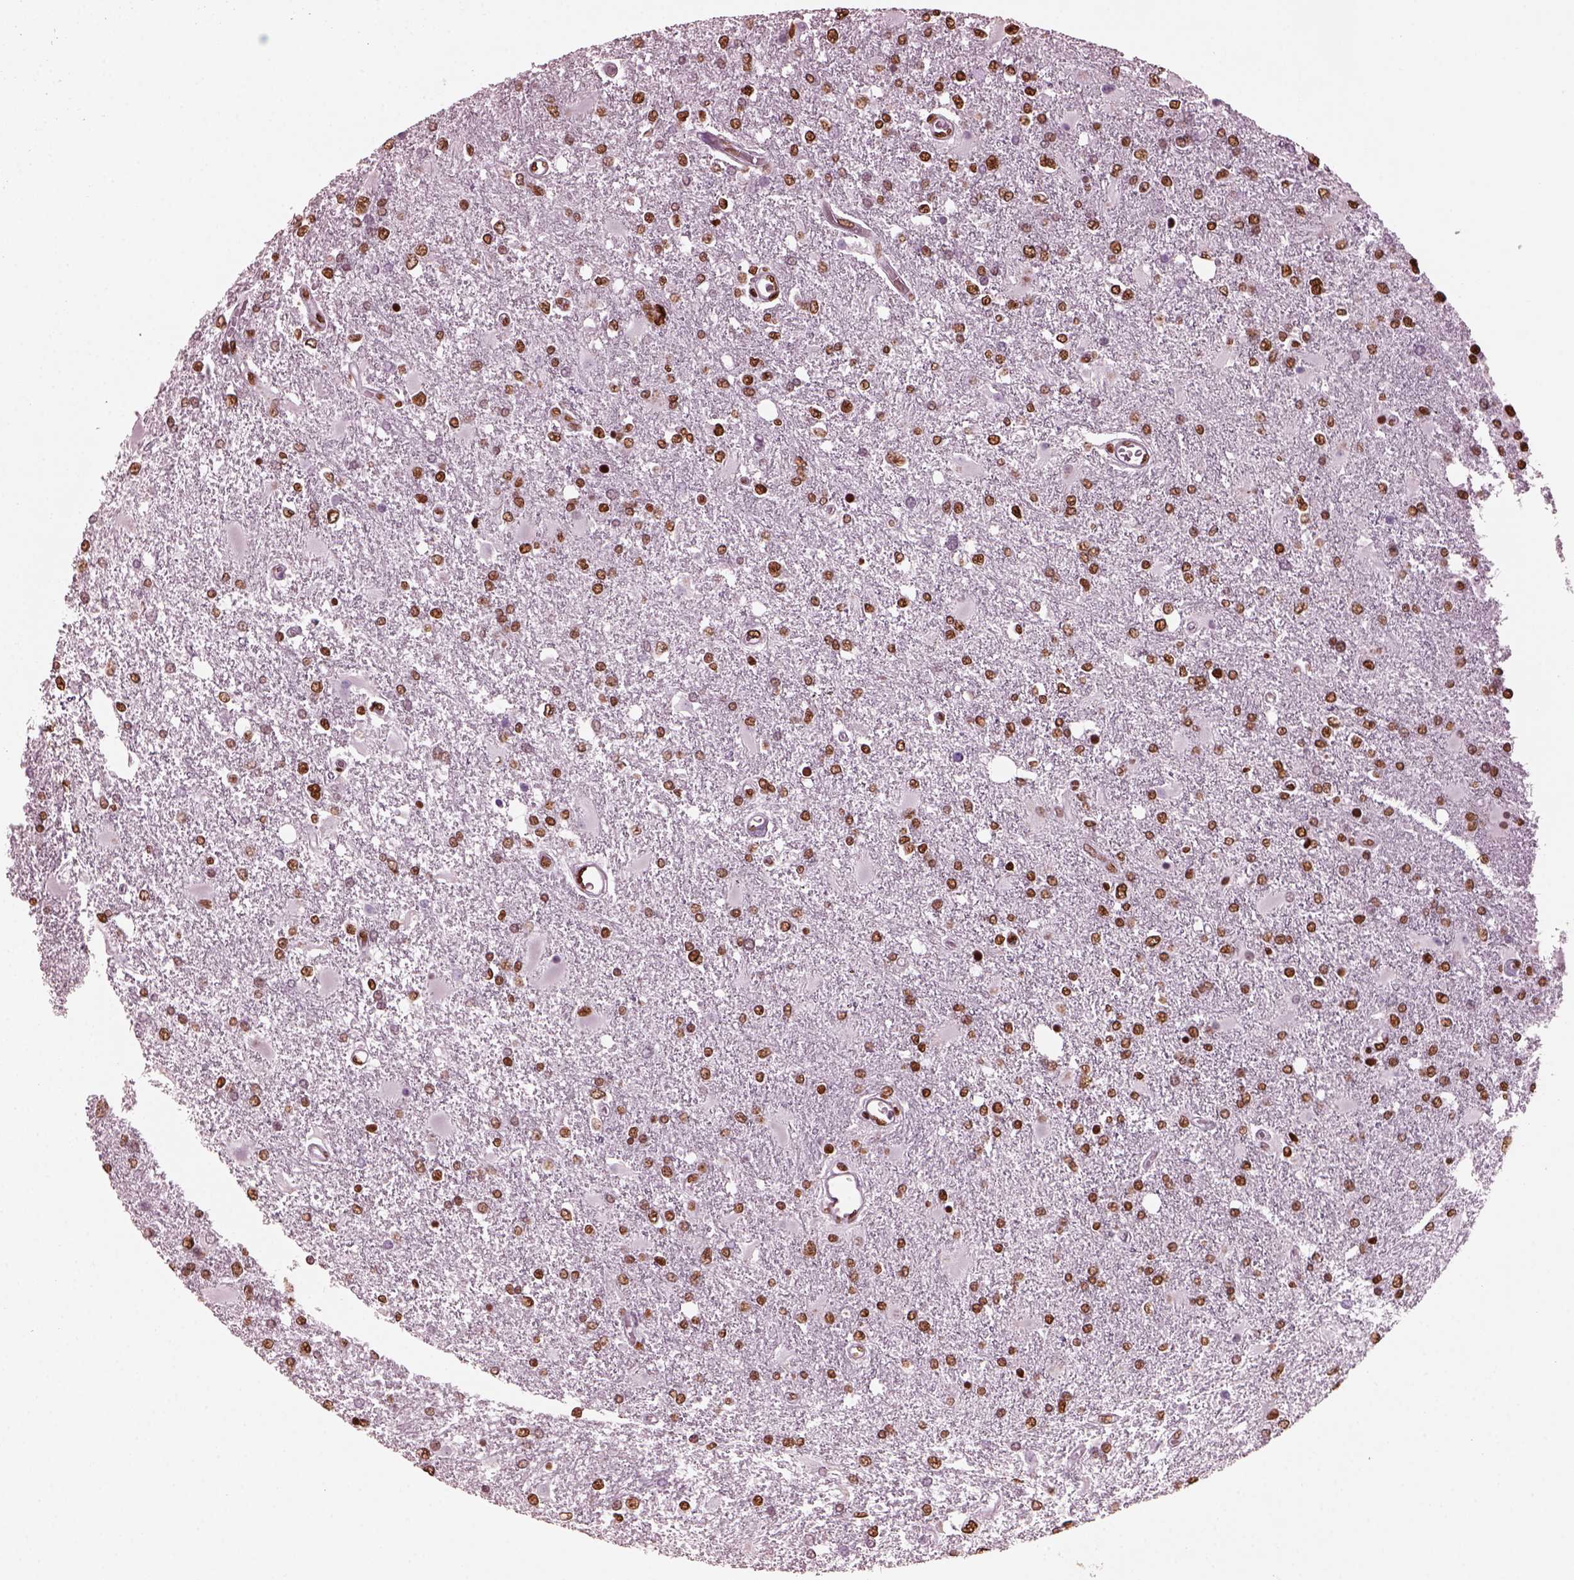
{"staining": {"intensity": "moderate", "quantity": ">75%", "location": "nuclear"}, "tissue": "glioma", "cell_type": "Tumor cells", "image_type": "cancer", "snomed": [{"axis": "morphology", "description": "Glioma, malignant, High grade"}, {"axis": "topography", "description": "Cerebral cortex"}], "caption": "The micrograph demonstrates staining of high-grade glioma (malignant), revealing moderate nuclear protein staining (brown color) within tumor cells. (DAB IHC with brightfield microscopy, high magnification).", "gene": "CBFA2T3", "patient": {"sex": "male", "age": 79}}